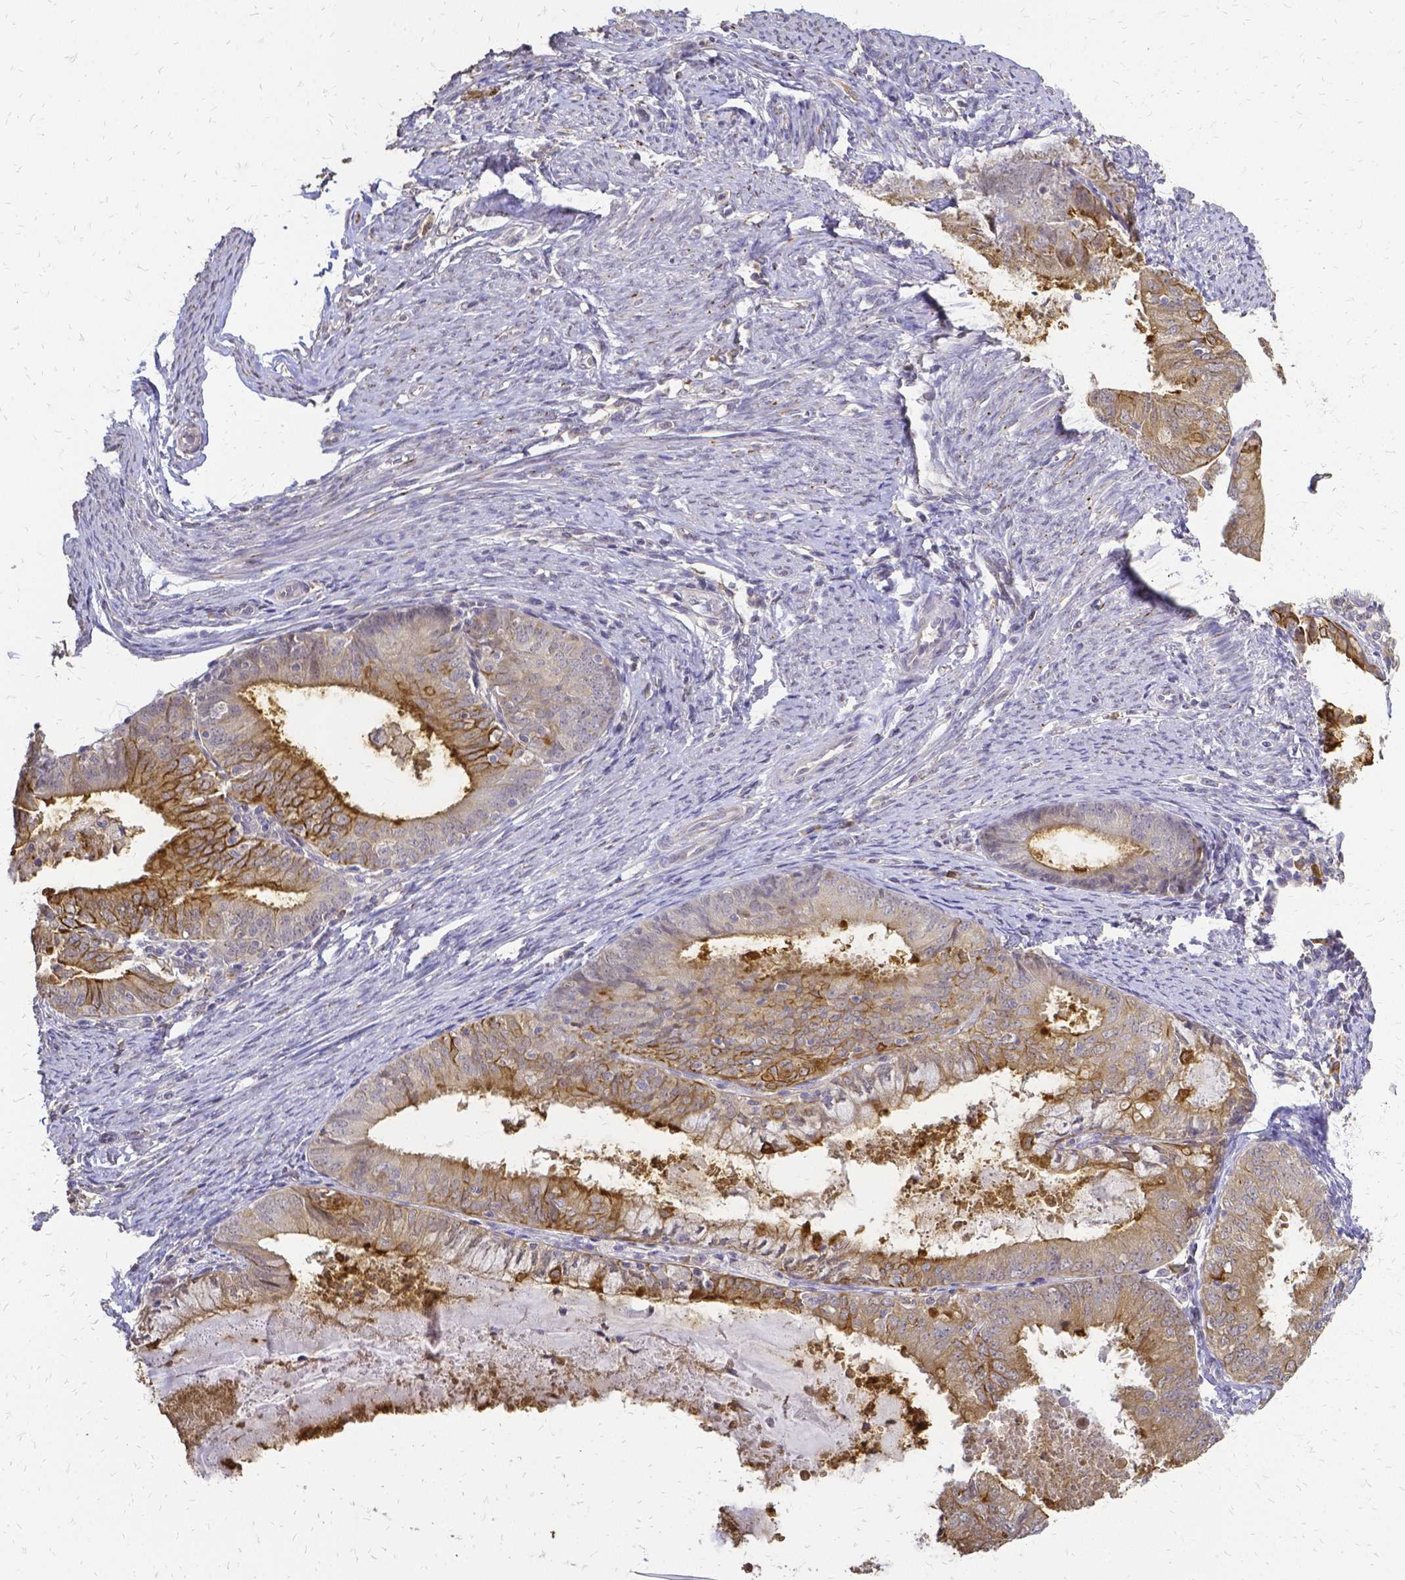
{"staining": {"intensity": "moderate", "quantity": ">75%", "location": "cytoplasmic/membranous"}, "tissue": "endometrial cancer", "cell_type": "Tumor cells", "image_type": "cancer", "snomed": [{"axis": "morphology", "description": "Adenocarcinoma, NOS"}, {"axis": "topography", "description": "Endometrium"}], "caption": "Endometrial adenocarcinoma stained with immunohistochemistry demonstrates moderate cytoplasmic/membranous positivity in about >75% of tumor cells.", "gene": "CIB1", "patient": {"sex": "female", "age": 57}}